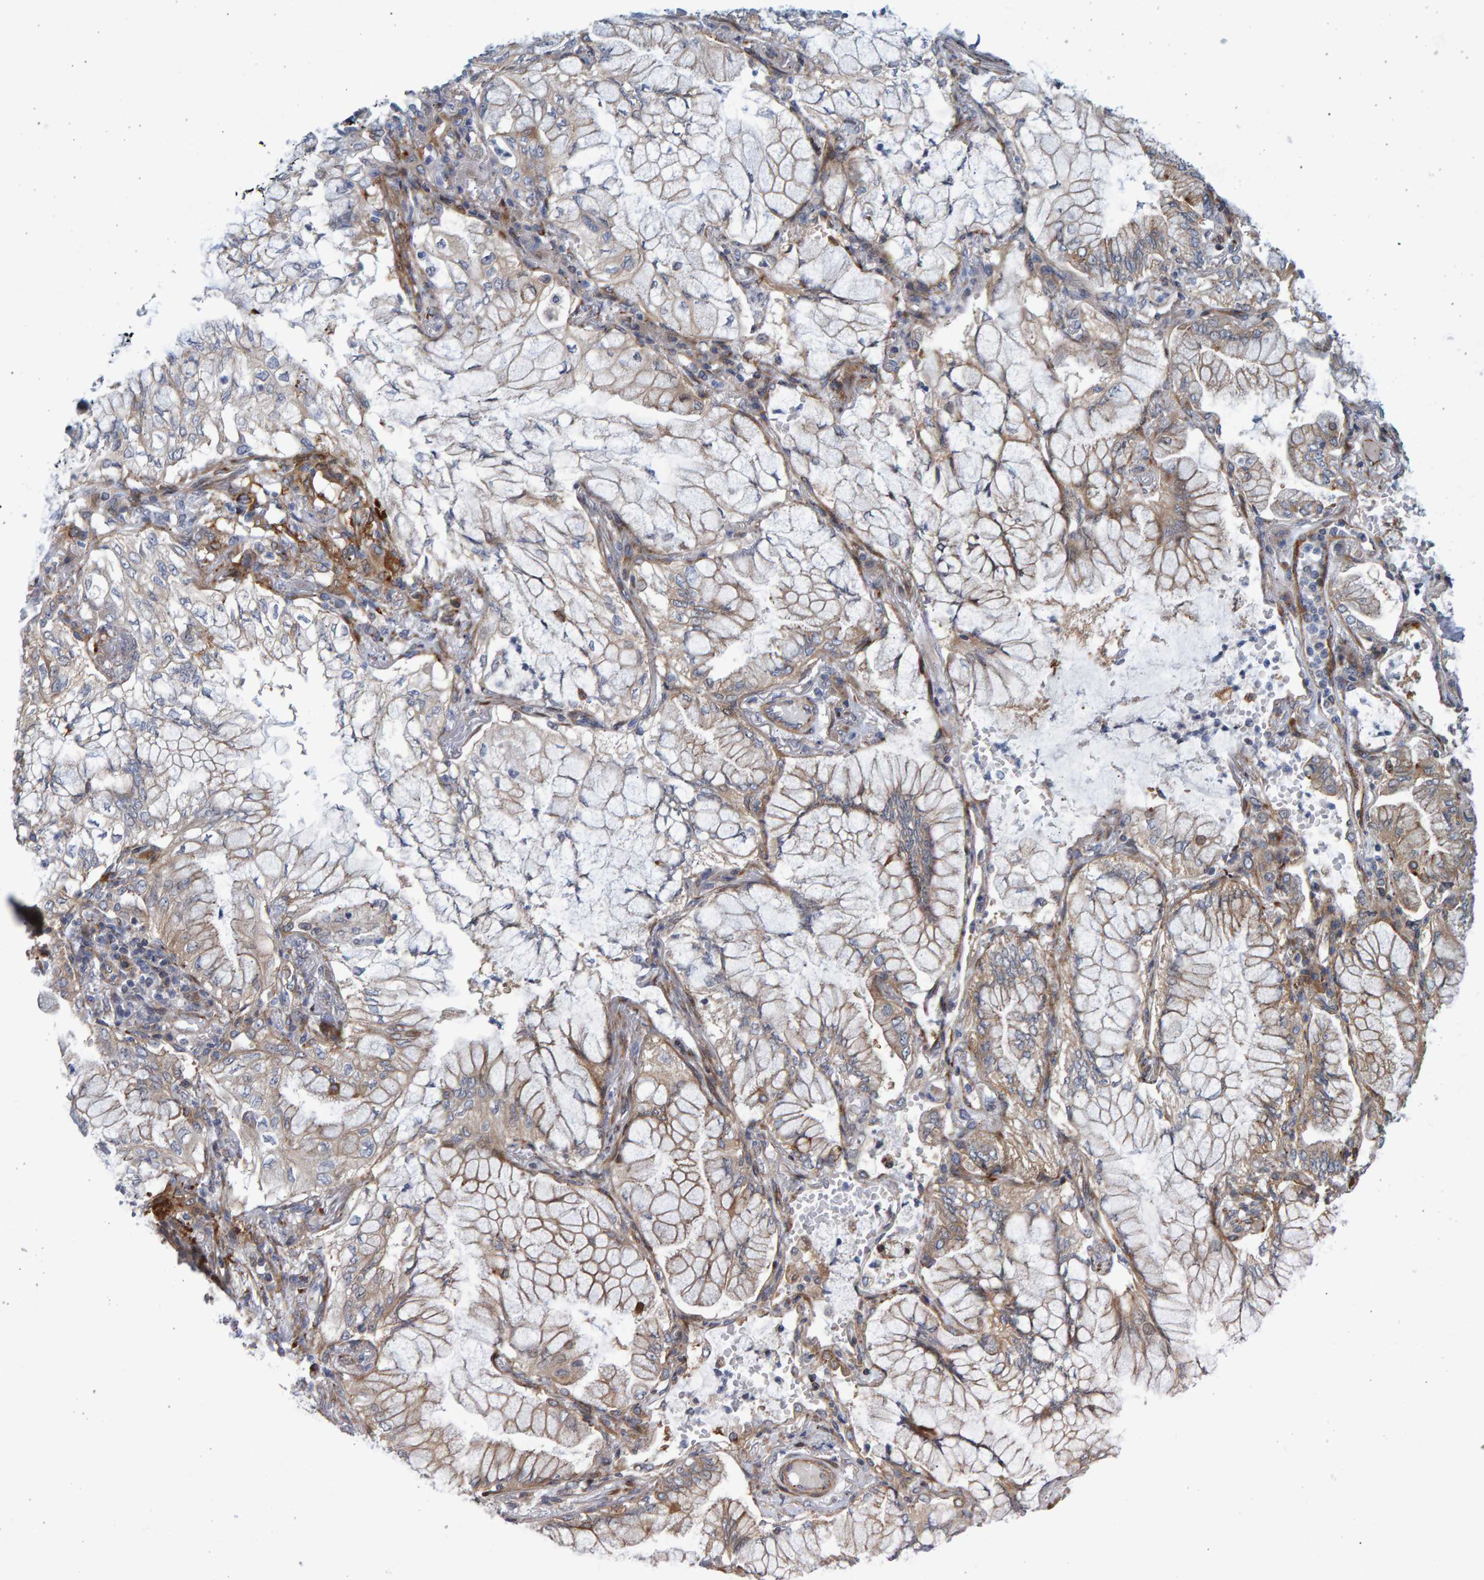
{"staining": {"intensity": "weak", "quantity": "25%-75%", "location": "cytoplasmic/membranous"}, "tissue": "lung cancer", "cell_type": "Tumor cells", "image_type": "cancer", "snomed": [{"axis": "morphology", "description": "Adenocarcinoma, NOS"}, {"axis": "topography", "description": "Lung"}], "caption": "Tumor cells demonstrate weak cytoplasmic/membranous staining in about 25%-75% of cells in lung cancer (adenocarcinoma).", "gene": "LRBA", "patient": {"sex": "female", "age": 70}}